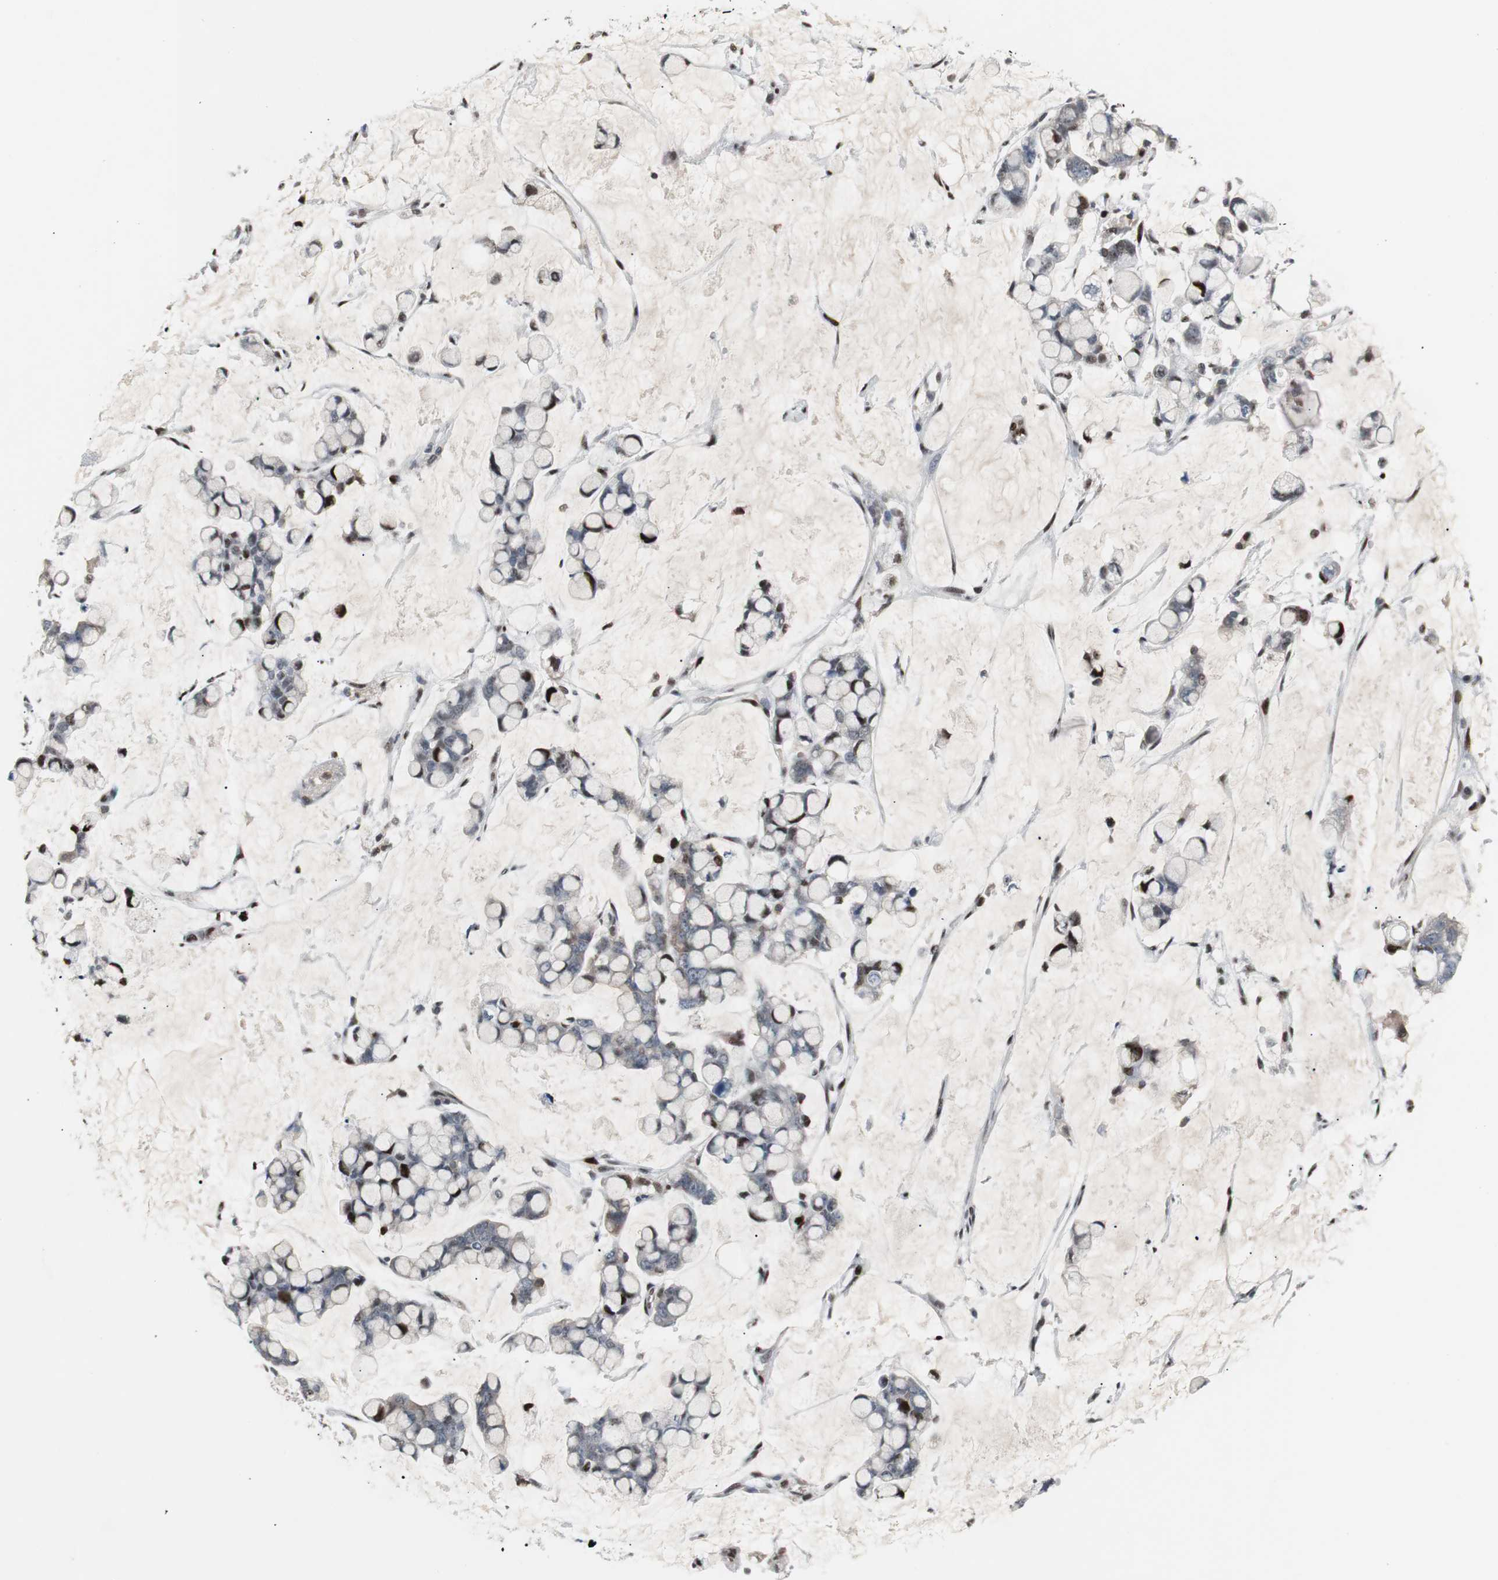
{"staining": {"intensity": "strong", "quantity": "25%-75%", "location": "nuclear"}, "tissue": "stomach cancer", "cell_type": "Tumor cells", "image_type": "cancer", "snomed": [{"axis": "morphology", "description": "Adenocarcinoma, NOS"}, {"axis": "topography", "description": "Stomach, lower"}], "caption": "This histopathology image demonstrates immunohistochemistry staining of stomach cancer, with high strong nuclear expression in about 25%-75% of tumor cells.", "gene": "GRK2", "patient": {"sex": "male", "age": 84}}